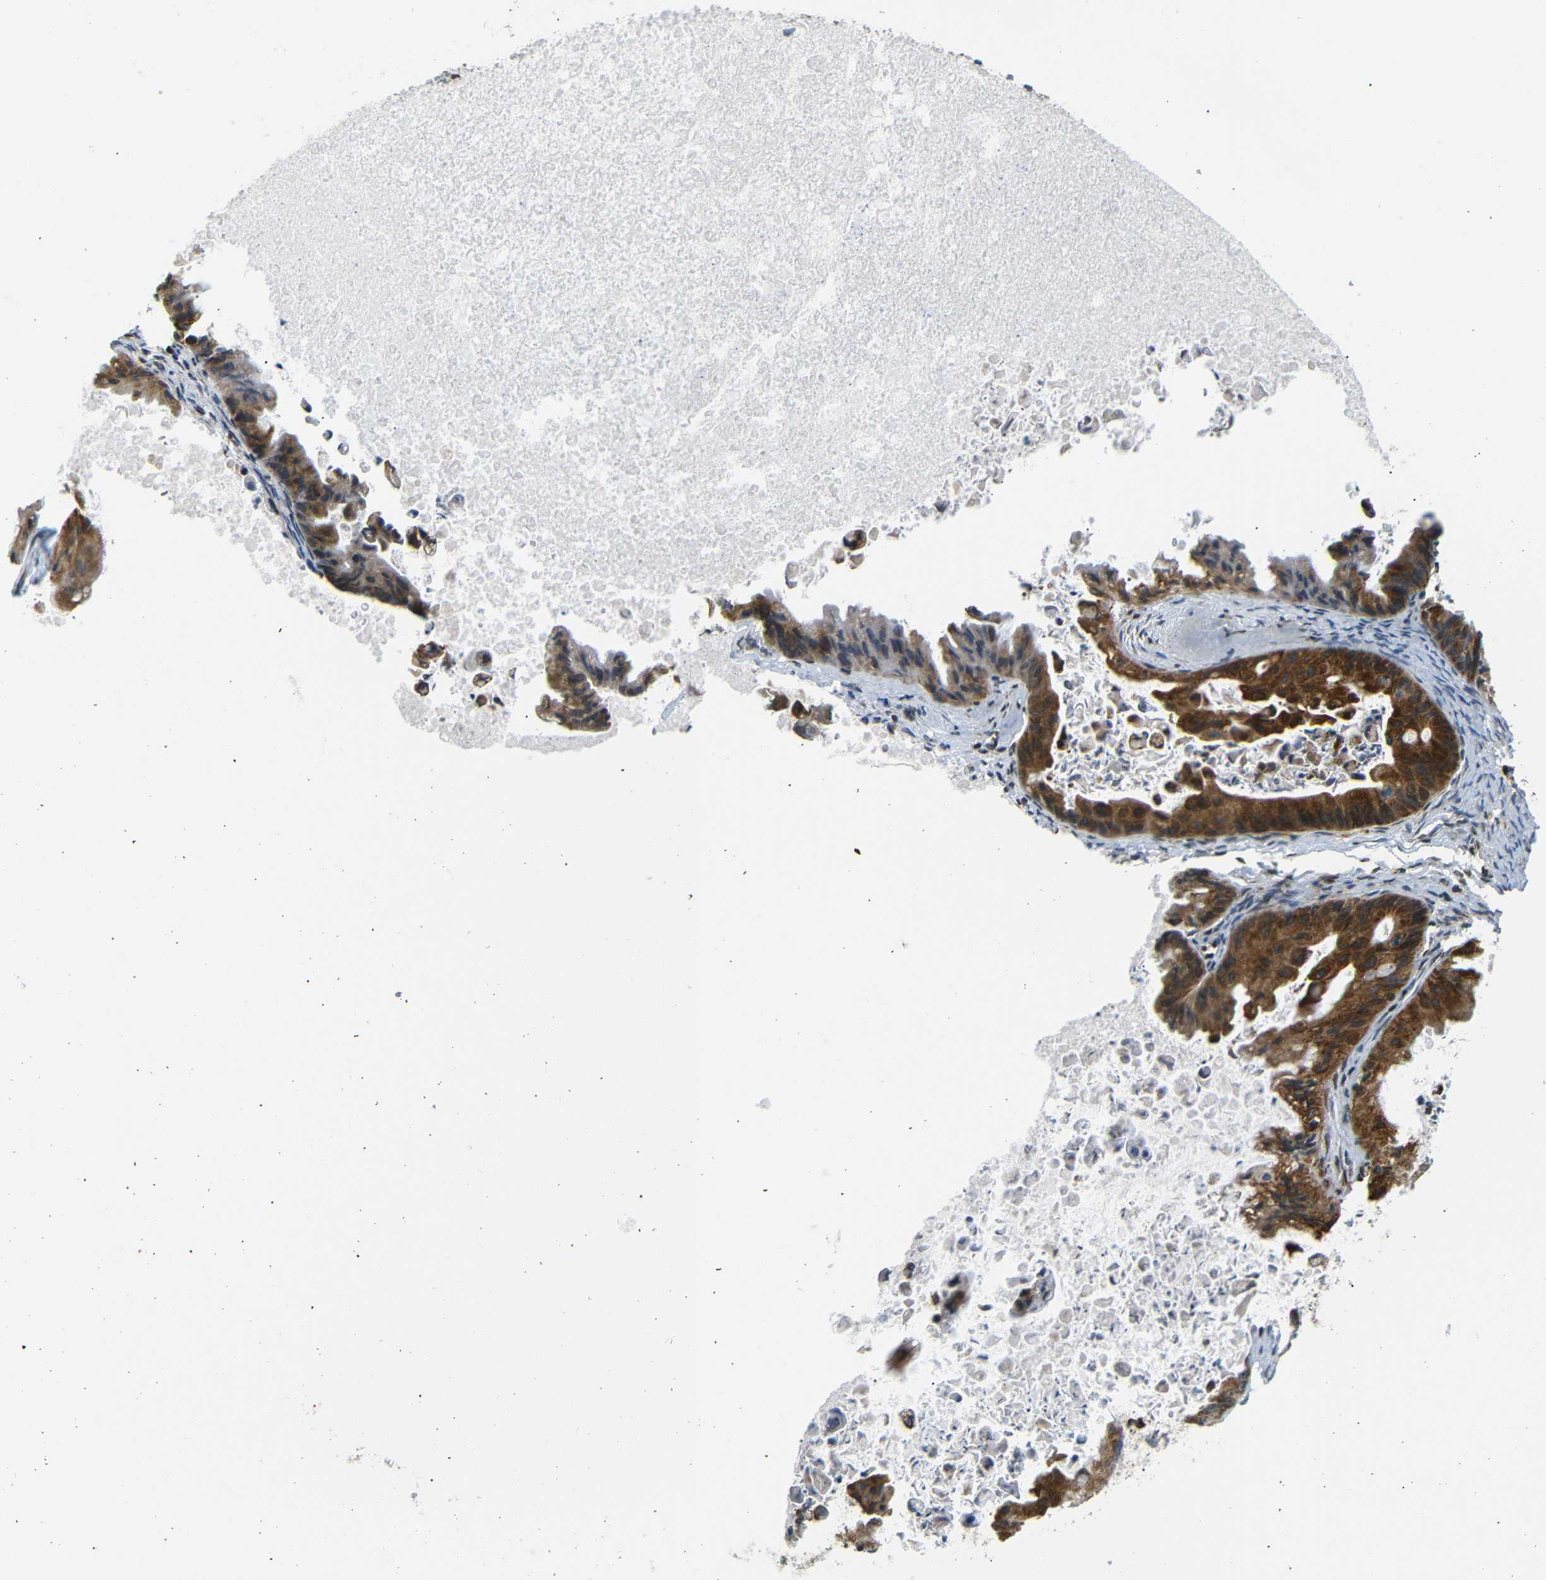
{"staining": {"intensity": "strong", "quantity": ">75%", "location": "cytoplasmic/membranous"}, "tissue": "ovarian cancer", "cell_type": "Tumor cells", "image_type": "cancer", "snomed": [{"axis": "morphology", "description": "Cystadenocarcinoma, mucinous, NOS"}, {"axis": "topography", "description": "Ovary"}], "caption": "A photomicrograph of ovarian mucinous cystadenocarcinoma stained for a protein shows strong cytoplasmic/membranous brown staining in tumor cells.", "gene": "SPCS2", "patient": {"sex": "female", "age": 37}}